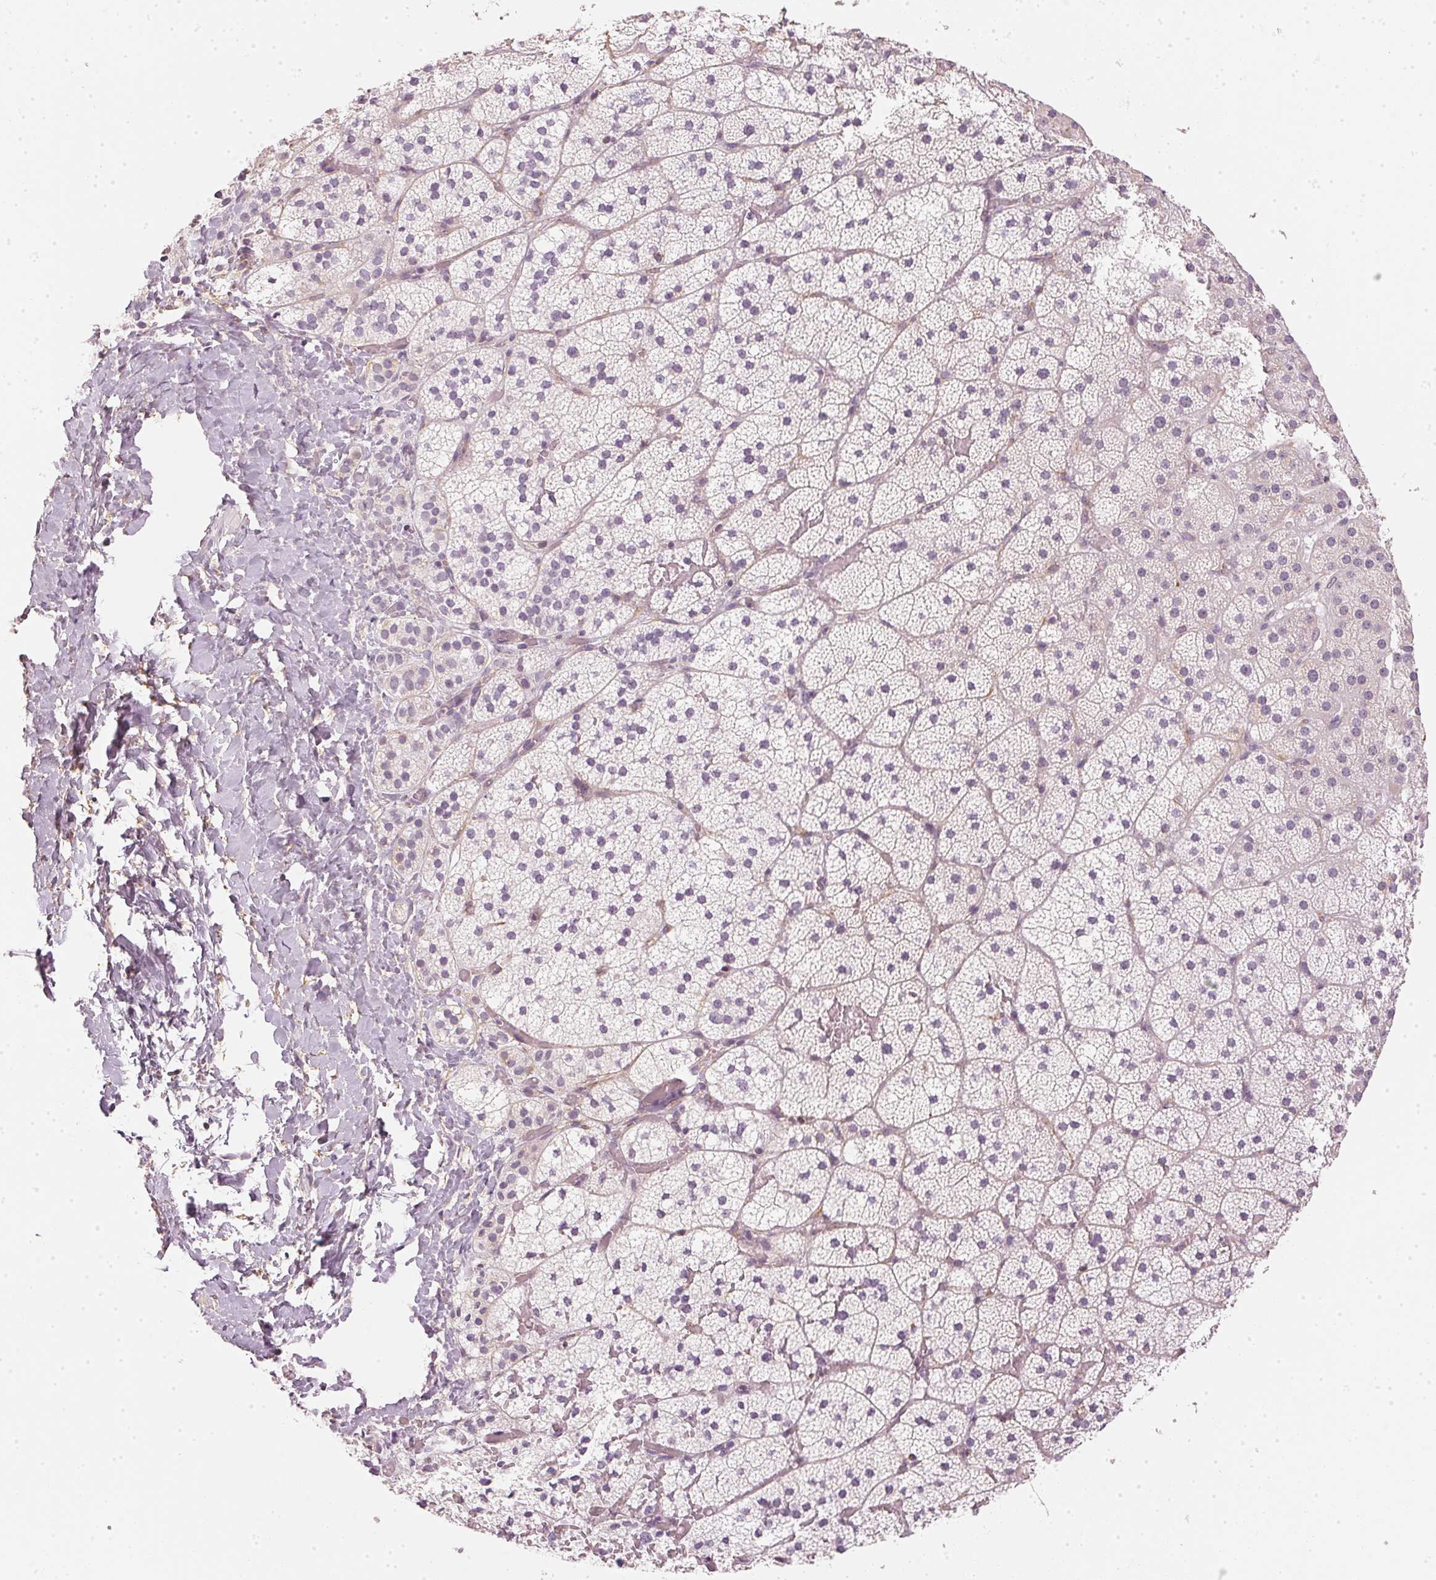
{"staining": {"intensity": "weak", "quantity": "<25%", "location": "cytoplasmic/membranous"}, "tissue": "adrenal gland", "cell_type": "Glandular cells", "image_type": "normal", "snomed": [{"axis": "morphology", "description": "Normal tissue, NOS"}, {"axis": "topography", "description": "Adrenal gland"}], "caption": "DAB (3,3'-diaminobenzidine) immunohistochemical staining of normal human adrenal gland demonstrates no significant staining in glandular cells. The staining was performed using DAB (3,3'-diaminobenzidine) to visualize the protein expression in brown, while the nuclei were stained in blue with hematoxylin (Magnification: 20x).", "gene": "APLP1", "patient": {"sex": "male", "age": 53}}